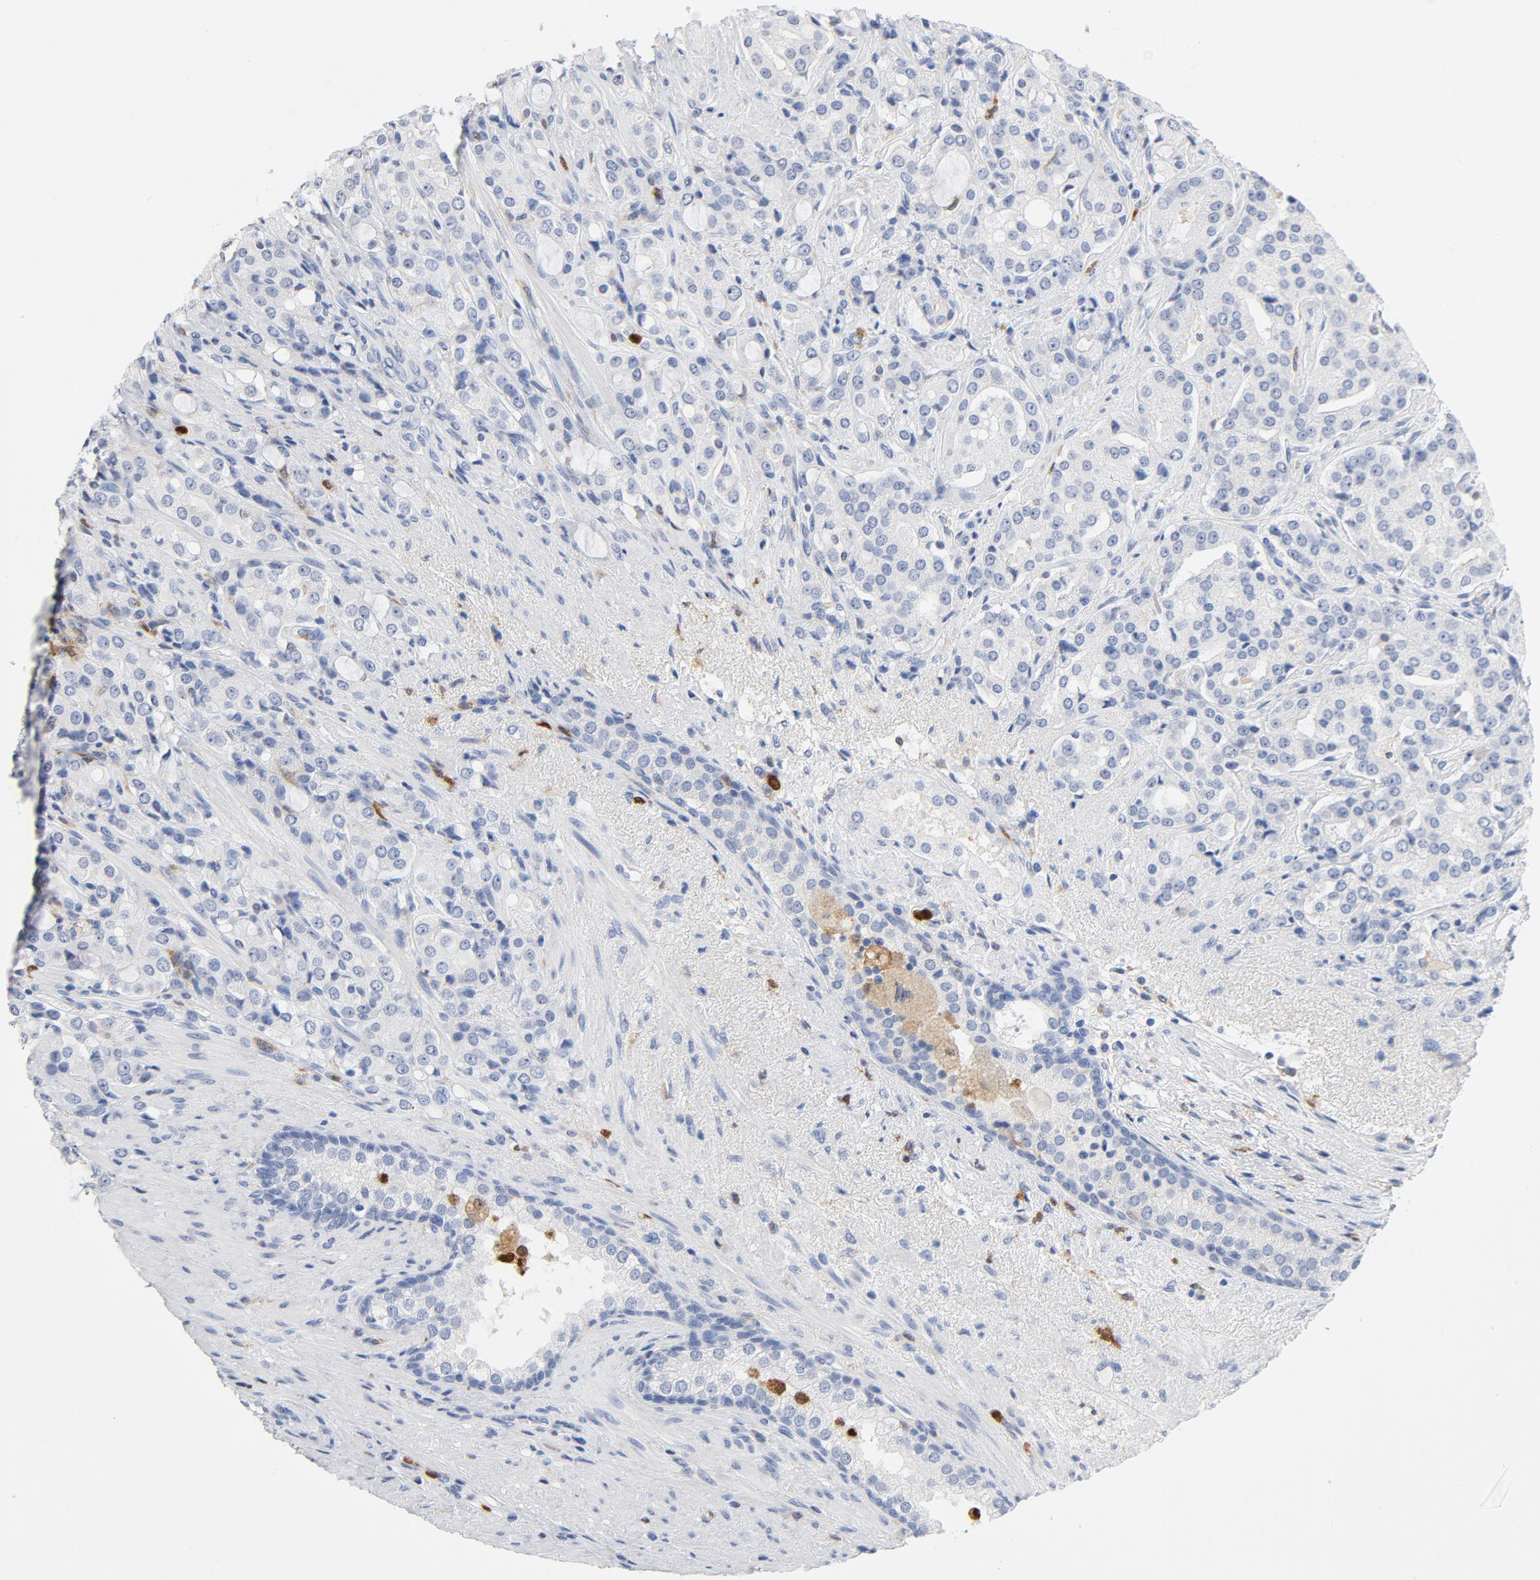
{"staining": {"intensity": "negative", "quantity": "none", "location": "none"}, "tissue": "prostate cancer", "cell_type": "Tumor cells", "image_type": "cancer", "snomed": [{"axis": "morphology", "description": "Adenocarcinoma, High grade"}, {"axis": "topography", "description": "Prostate"}], "caption": "The immunohistochemistry (IHC) histopathology image has no significant expression in tumor cells of prostate cancer (adenocarcinoma (high-grade)) tissue. (Stains: DAB (3,3'-diaminobenzidine) immunohistochemistry (IHC) with hematoxylin counter stain, Microscopy: brightfield microscopy at high magnification).", "gene": "NCF1", "patient": {"sex": "male", "age": 72}}